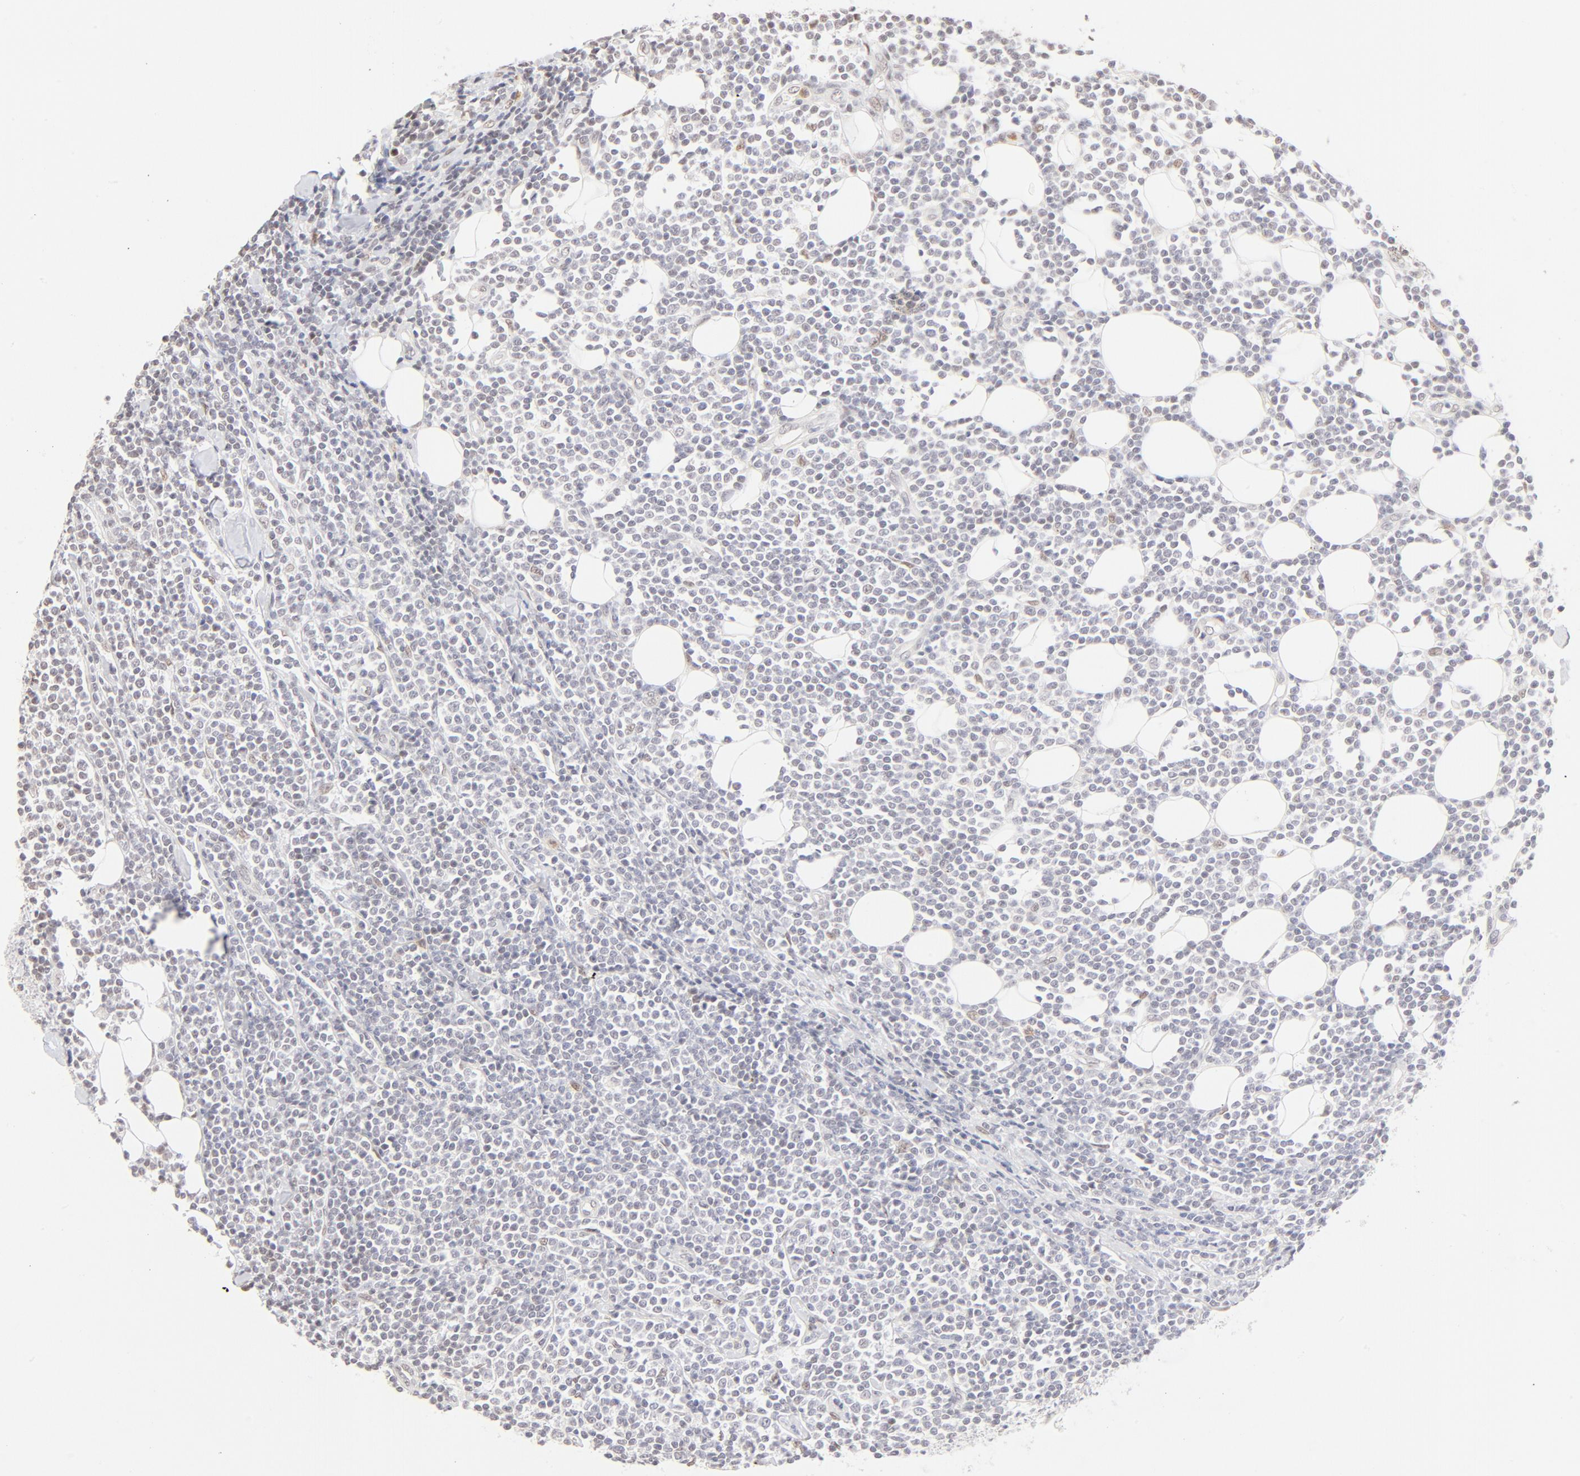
{"staining": {"intensity": "weak", "quantity": "<25%", "location": "nuclear"}, "tissue": "lymphoma", "cell_type": "Tumor cells", "image_type": "cancer", "snomed": [{"axis": "morphology", "description": "Malignant lymphoma, non-Hodgkin's type, Low grade"}, {"axis": "topography", "description": "Soft tissue"}], "caption": "The immunohistochemistry photomicrograph has no significant staining in tumor cells of low-grade malignant lymphoma, non-Hodgkin's type tissue.", "gene": "PBX1", "patient": {"sex": "male", "age": 92}}